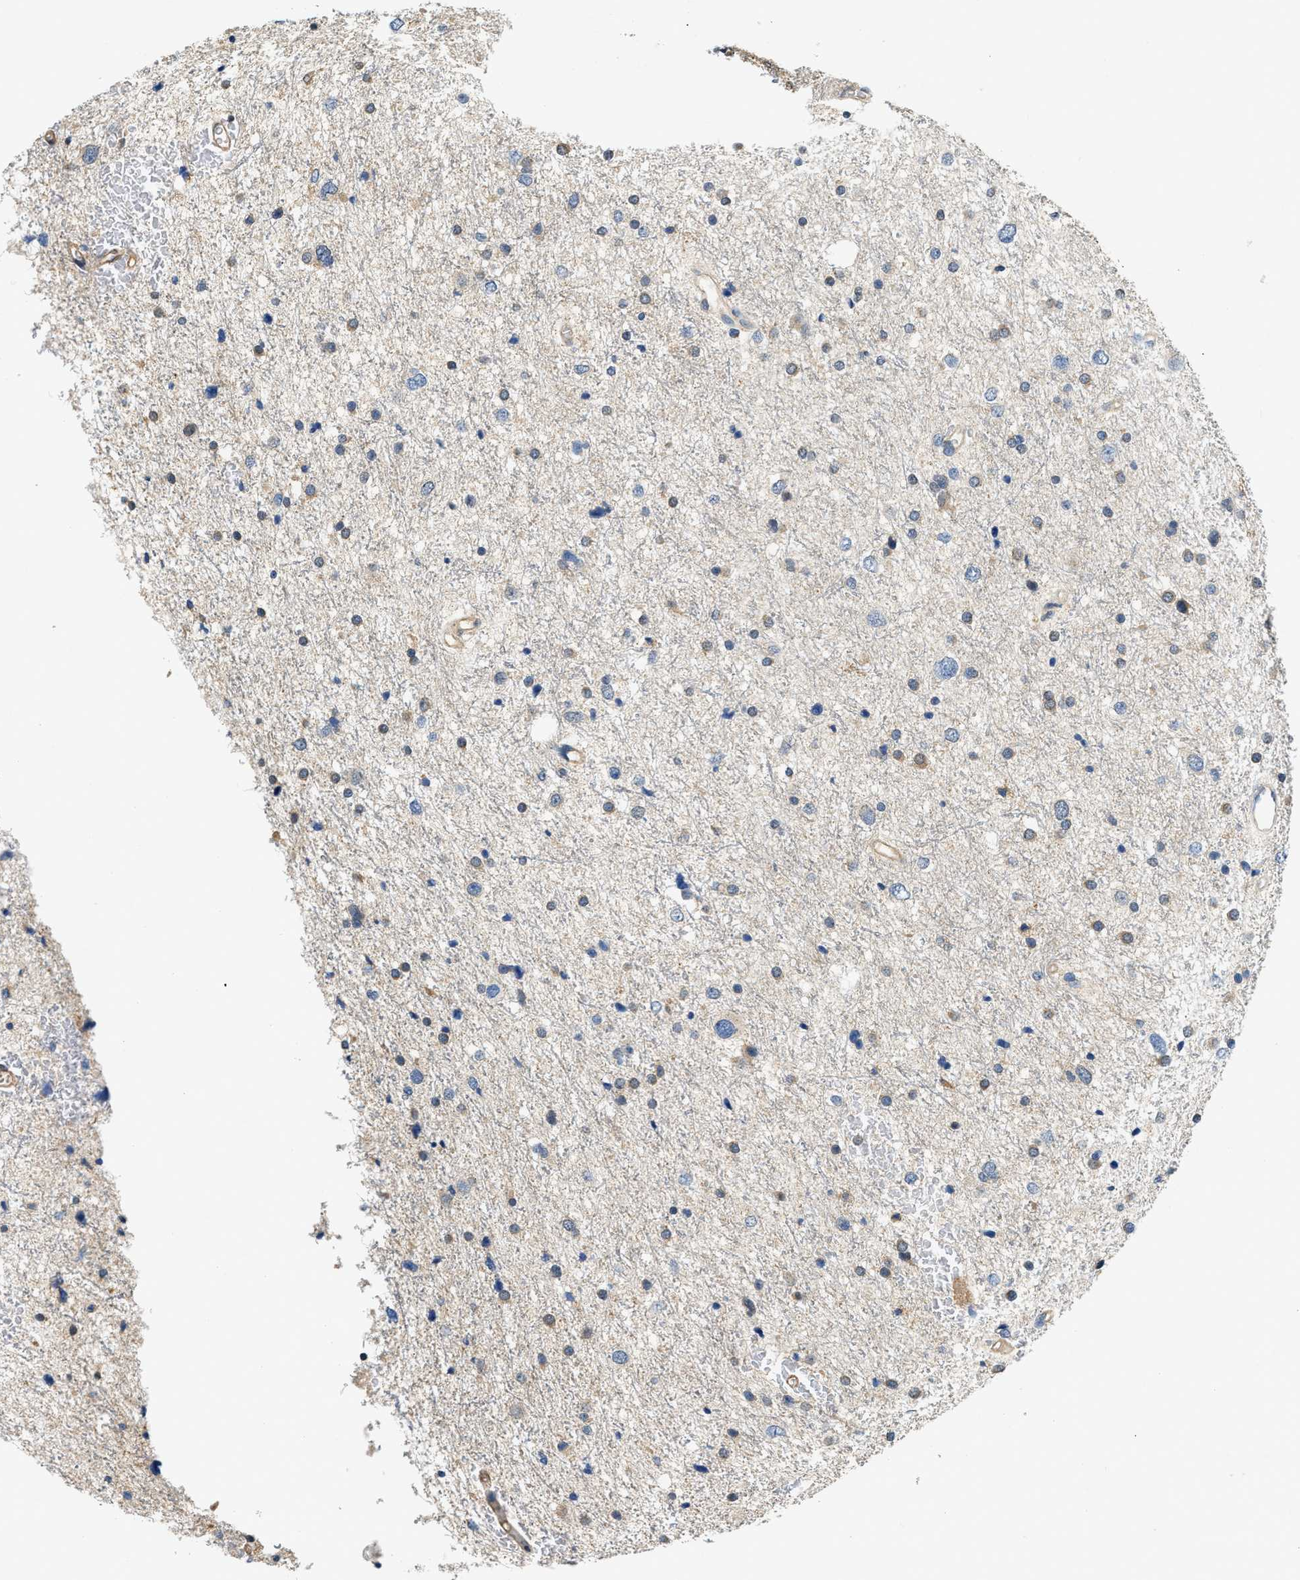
{"staining": {"intensity": "negative", "quantity": "none", "location": "none"}, "tissue": "glioma", "cell_type": "Tumor cells", "image_type": "cancer", "snomed": [{"axis": "morphology", "description": "Glioma, malignant, Low grade"}, {"axis": "topography", "description": "Brain"}], "caption": "High magnification brightfield microscopy of glioma stained with DAB (brown) and counterstained with hematoxylin (blue): tumor cells show no significant expression.", "gene": "BCL7C", "patient": {"sex": "female", "age": 37}}